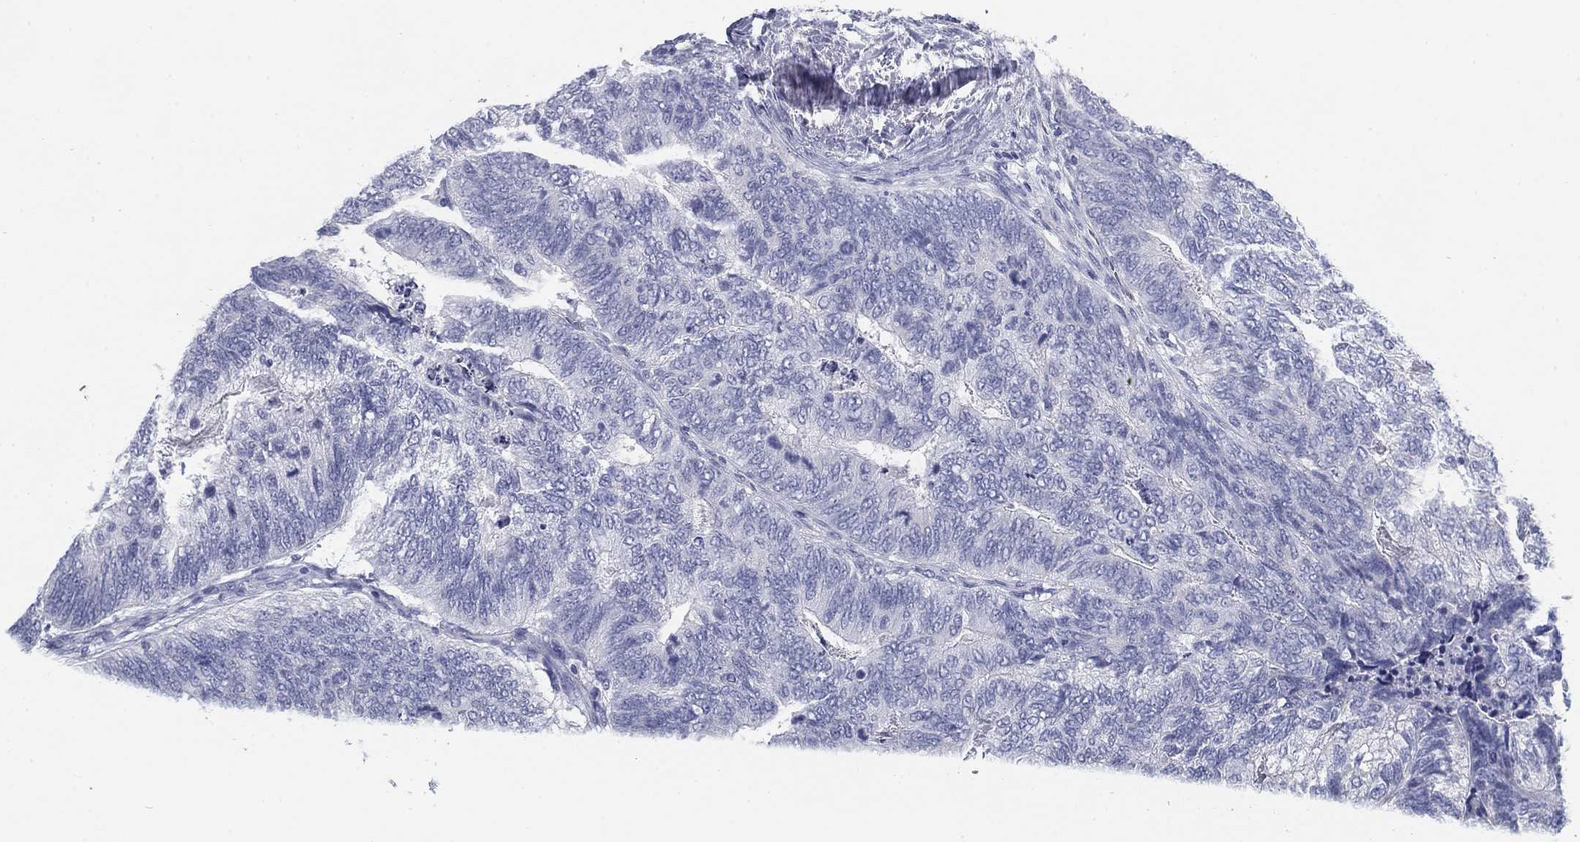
{"staining": {"intensity": "negative", "quantity": "none", "location": "none"}, "tissue": "colorectal cancer", "cell_type": "Tumor cells", "image_type": "cancer", "snomed": [{"axis": "morphology", "description": "Adenocarcinoma, NOS"}, {"axis": "topography", "description": "Colon"}], "caption": "Colorectal adenocarcinoma stained for a protein using immunohistochemistry (IHC) shows no staining tumor cells.", "gene": "CD79B", "patient": {"sex": "female", "age": 67}}